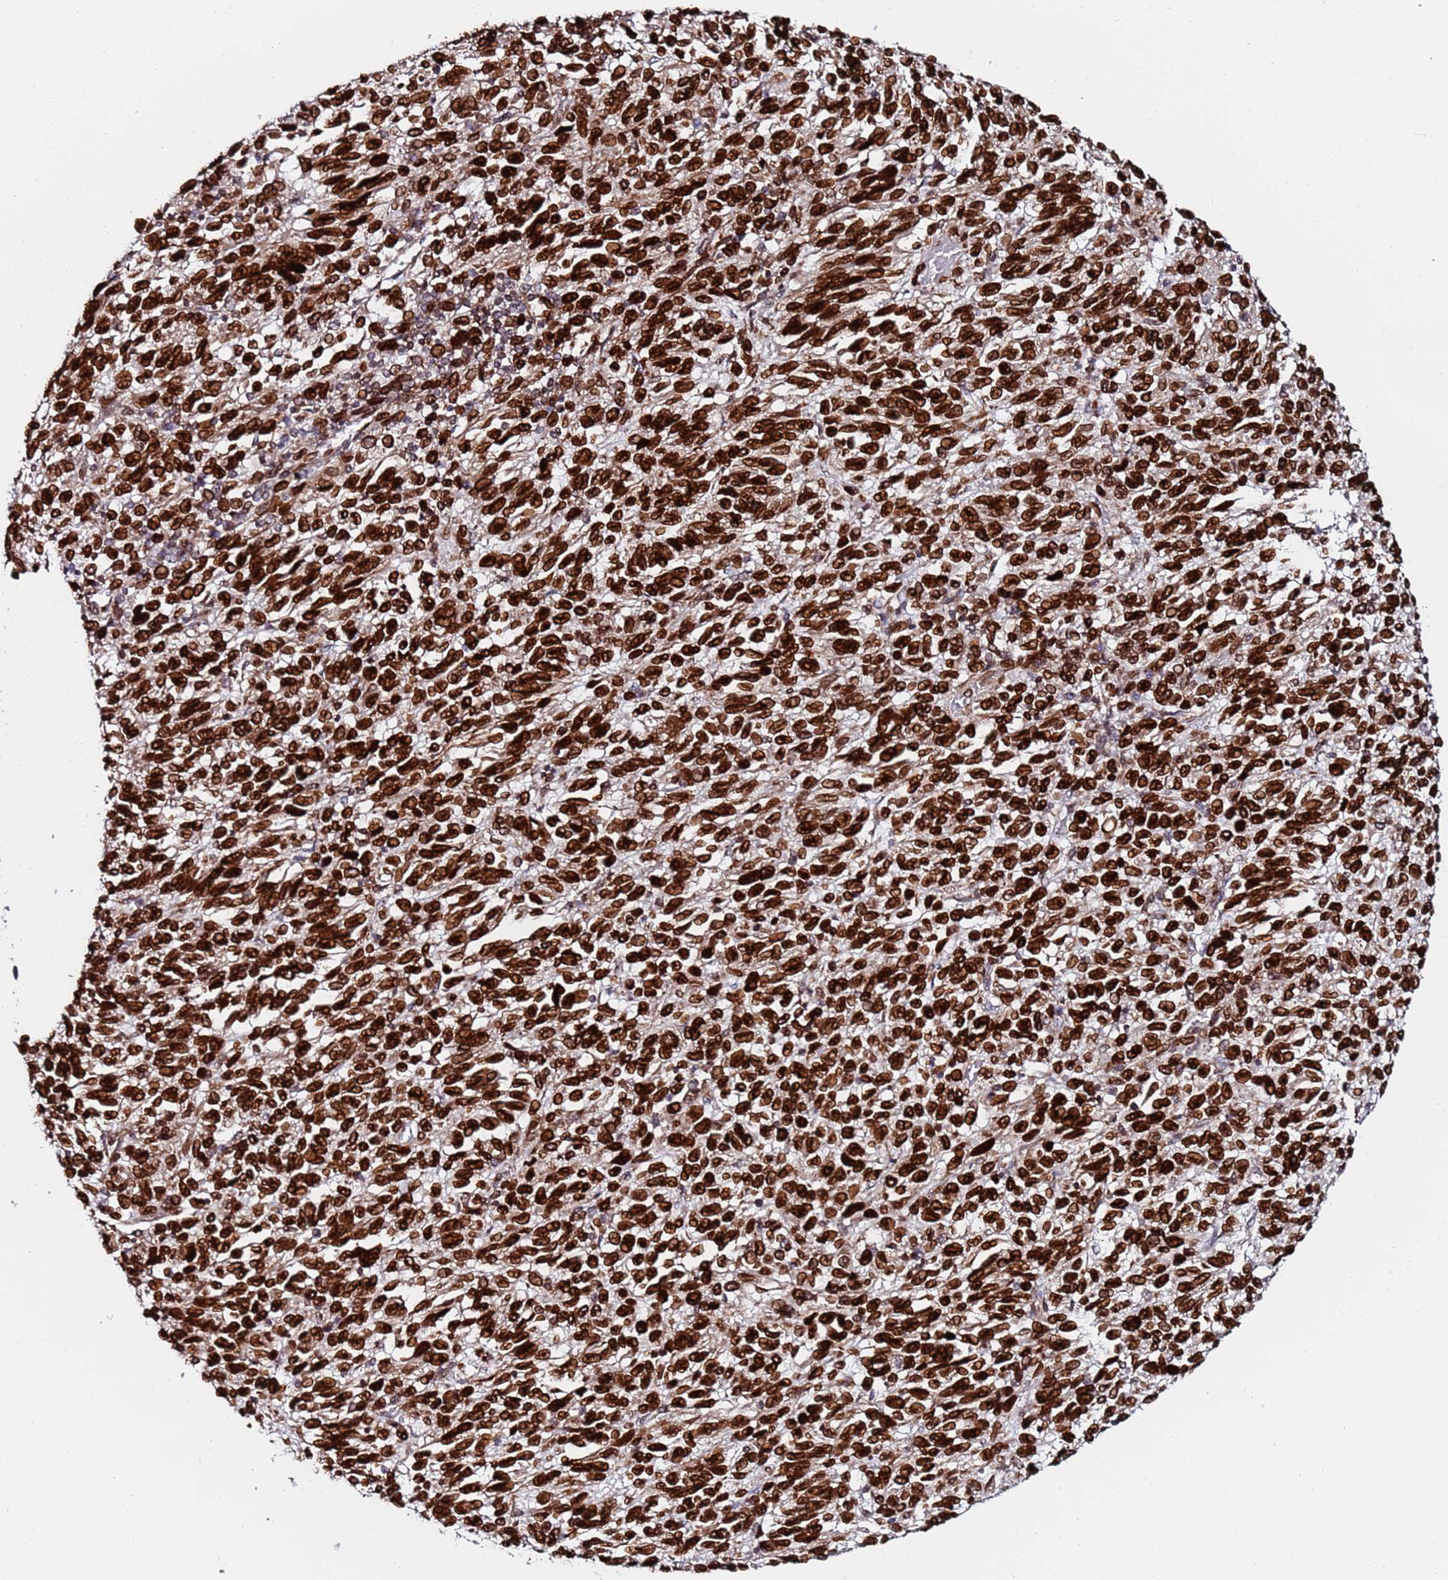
{"staining": {"intensity": "strong", "quantity": ">75%", "location": "nuclear"}, "tissue": "melanoma", "cell_type": "Tumor cells", "image_type": "cancer", "snomed": [{"axis": "morphology", "description": "Malignant melanoma, Metastatic site"}, {"axis": "topography", "description": "Lung"}], "caption": "High-power microscopy captured an IHC histopathology image of malignant melanoma (metastatic site), revealing strong nuclear staining in approximately >75% of tumor cells. (brown staining indicates protein expression, while blue staining denotes nuclei).", "gene": "TOR1AIP1", "patient": {"sex": "male", "age": 64}}